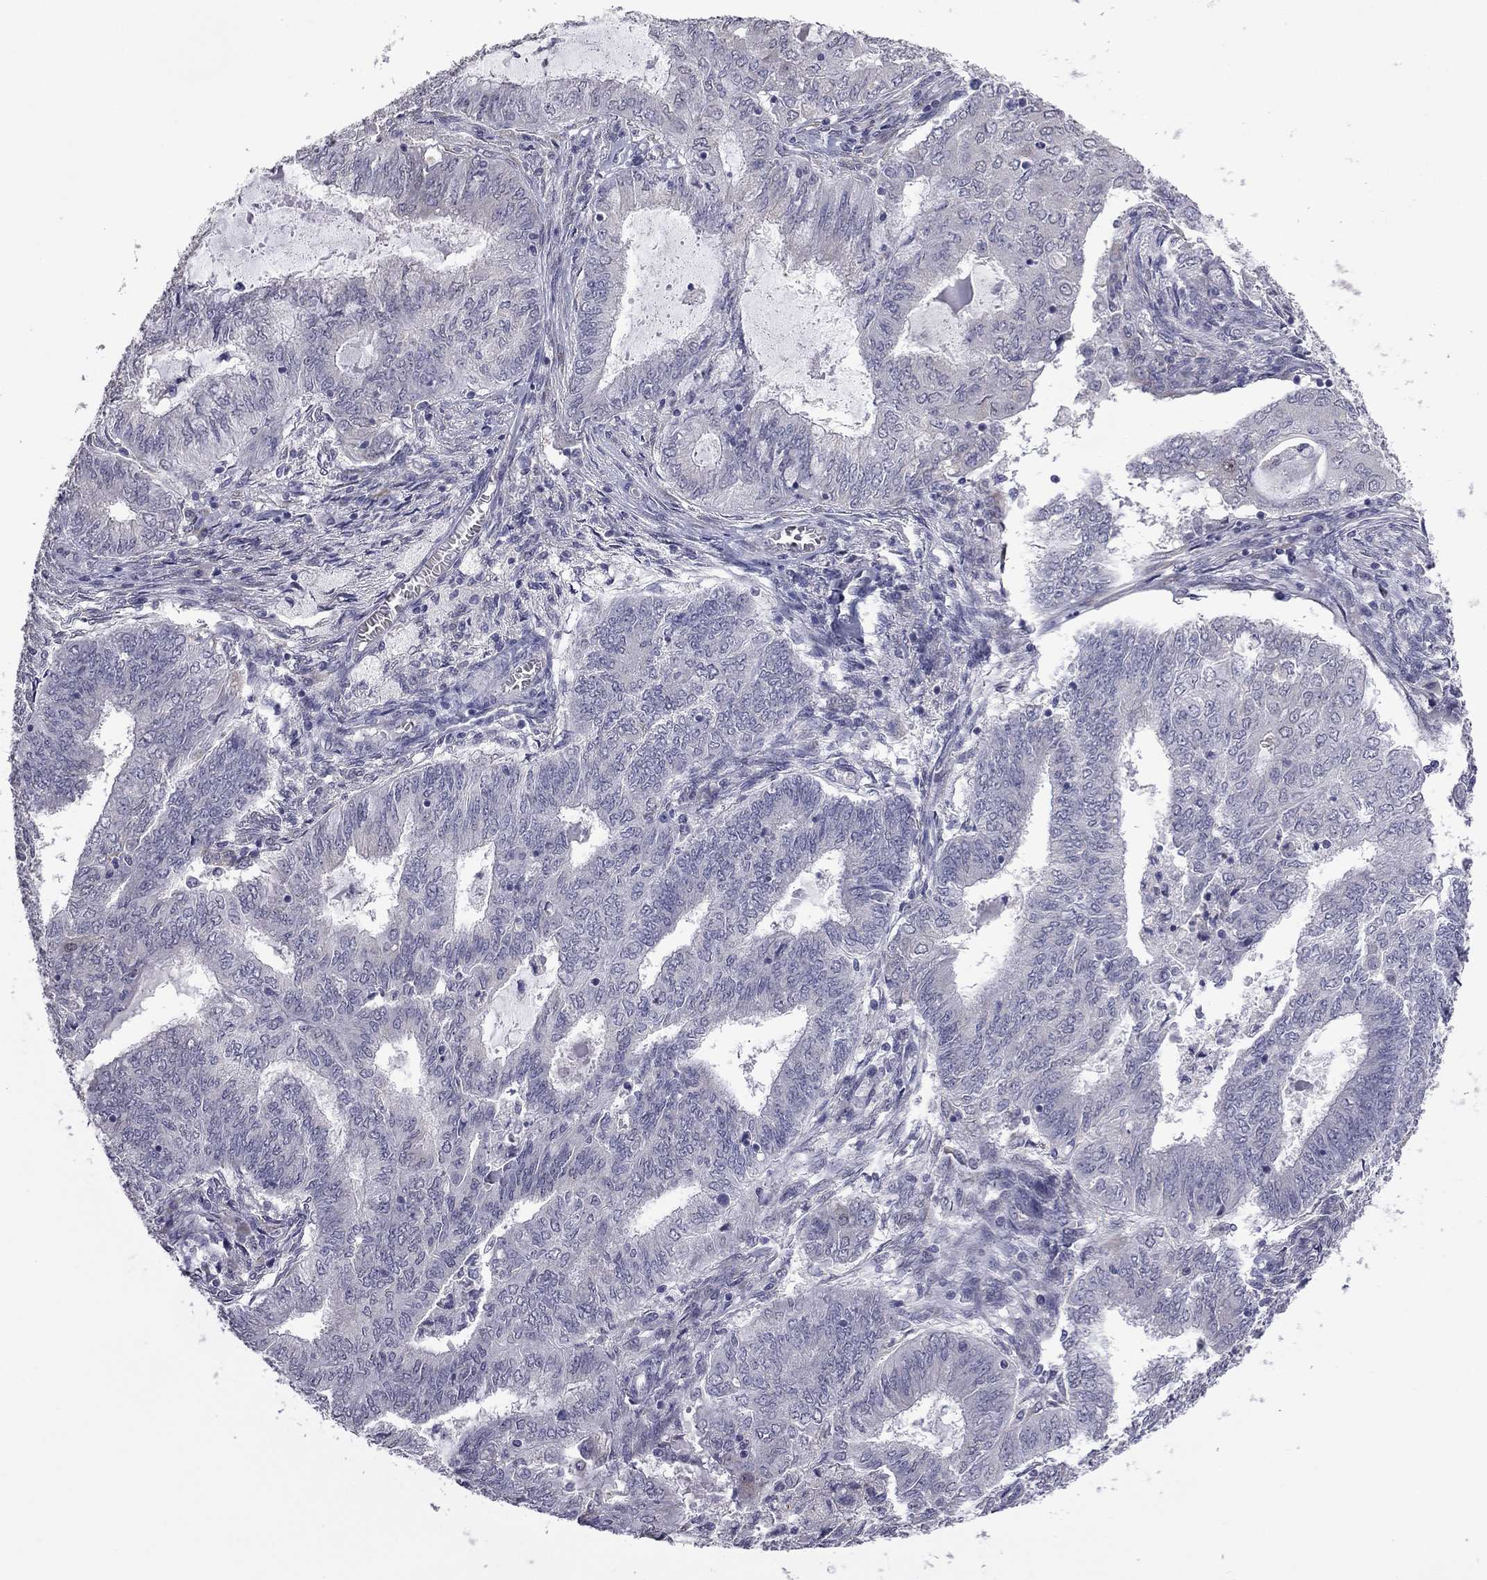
{"staining": {"intensity": "negative", "quantity": "none", "location": "none"}, "tissue": "endometrial cancer", "cell_type": "Tumor cells", "image_type": "cancer", "snomed": [{"axis": "morphology", "description": "Adenocarcinoma, NOS"}, {"axis": "topography", "description": "Endometrium"}], "caption": "Micrograph shows no protein expression in tumor cells of endometrial adenocarcinoma tissue.", "gene": "PRRT2", "patient": {"sex": "female", "age": 62}}